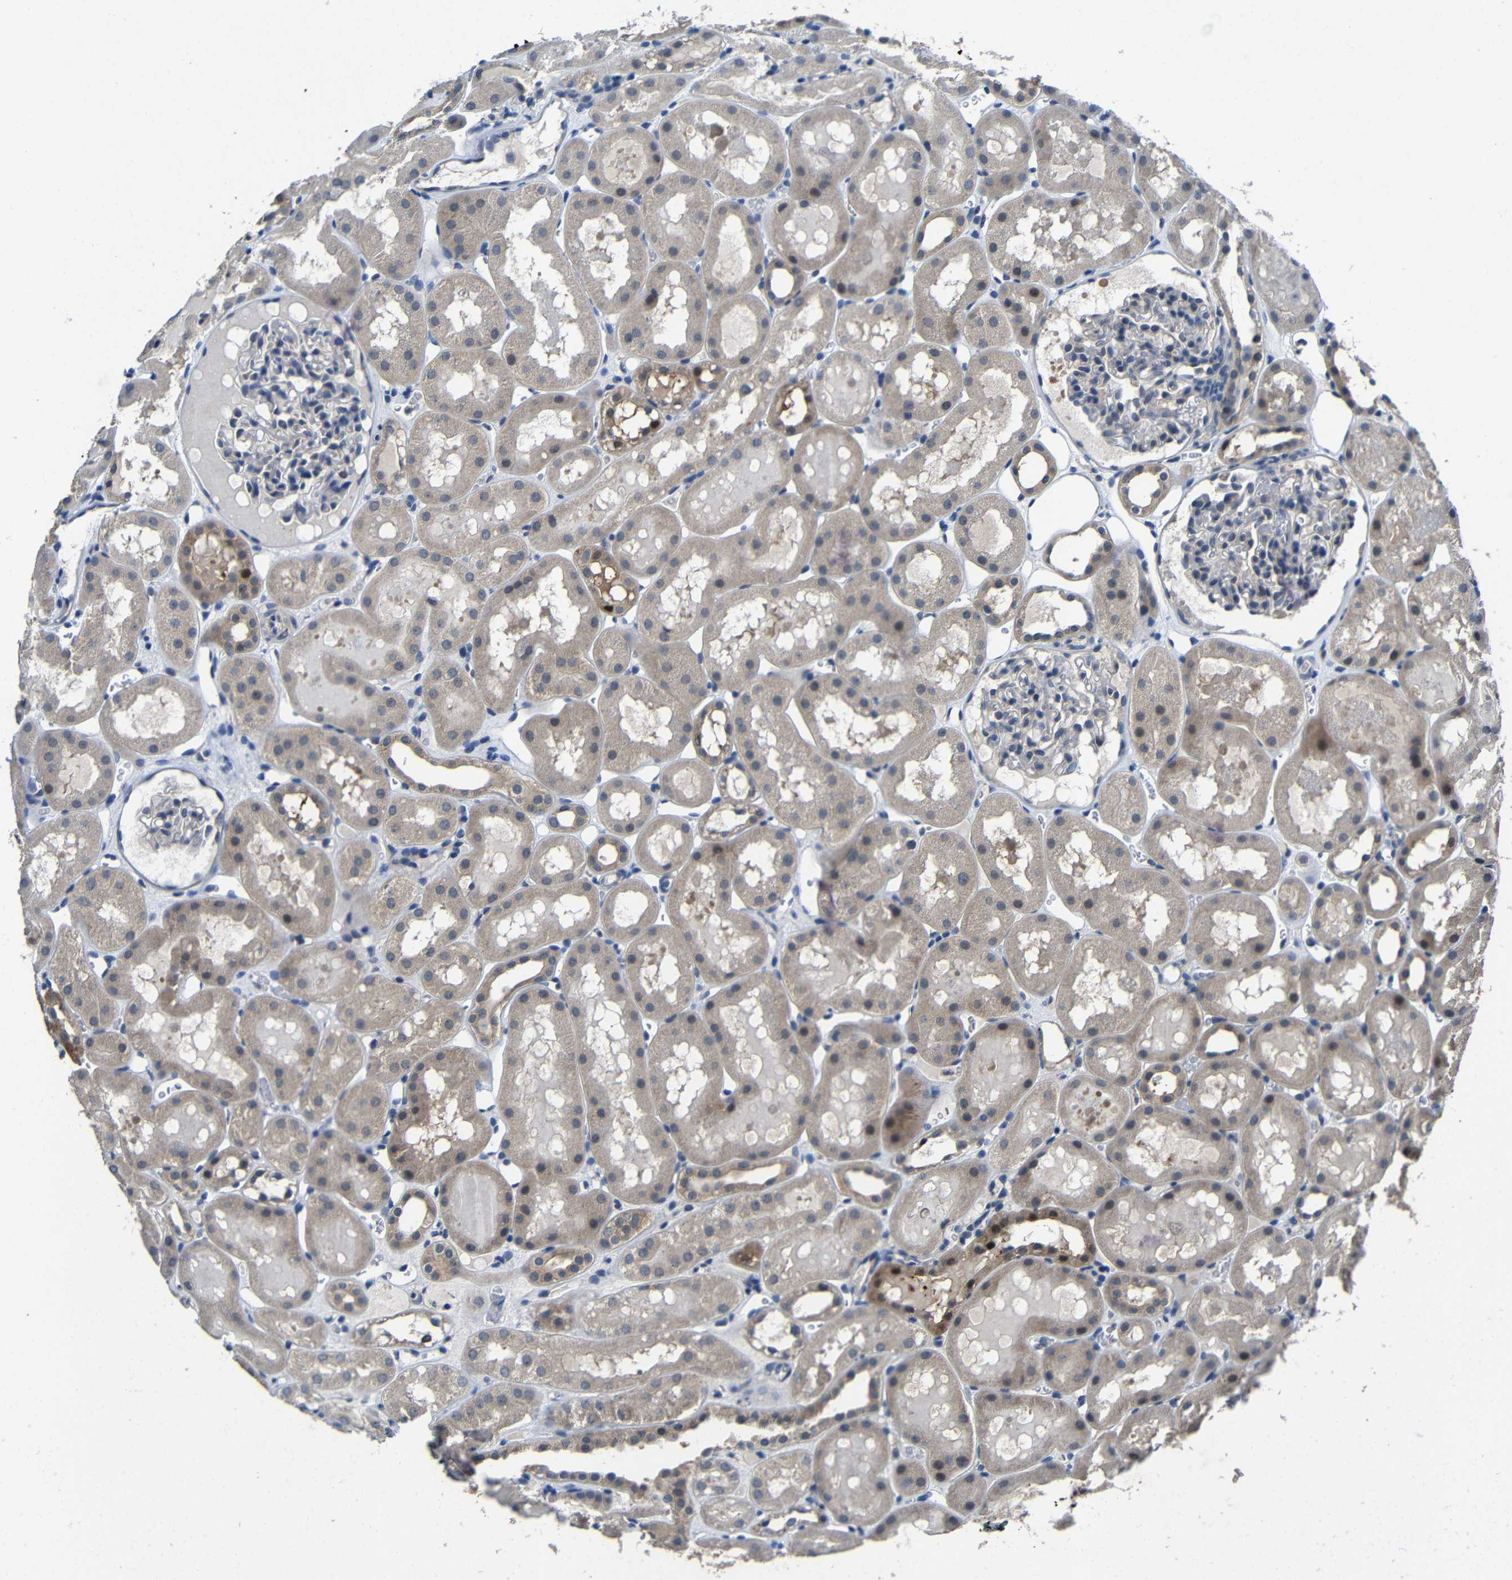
{"staining": {"intensity": "negative", "quantity": "none", "location": "none"}, "tissue": "kidney", "cell_type": "Cells in glomeruli", "image_type": "normal", "snomed": [{"axis": "morphology", "description": "Normal tissue, NOS"}, {"axis": "topography", "description": "Kidney"}, {"axis": "topography", "description": "Urinary bladder"}], "caption": "Cells in glomeruli are negative for protein expression in normal human kidney. (Stains: DAB IHC with hematoxylin counter stain, Microscopy: brightfield microscopy at high magnification).", "gene": "C6orf89", "patient": {"sex": "male", "age": 16}}